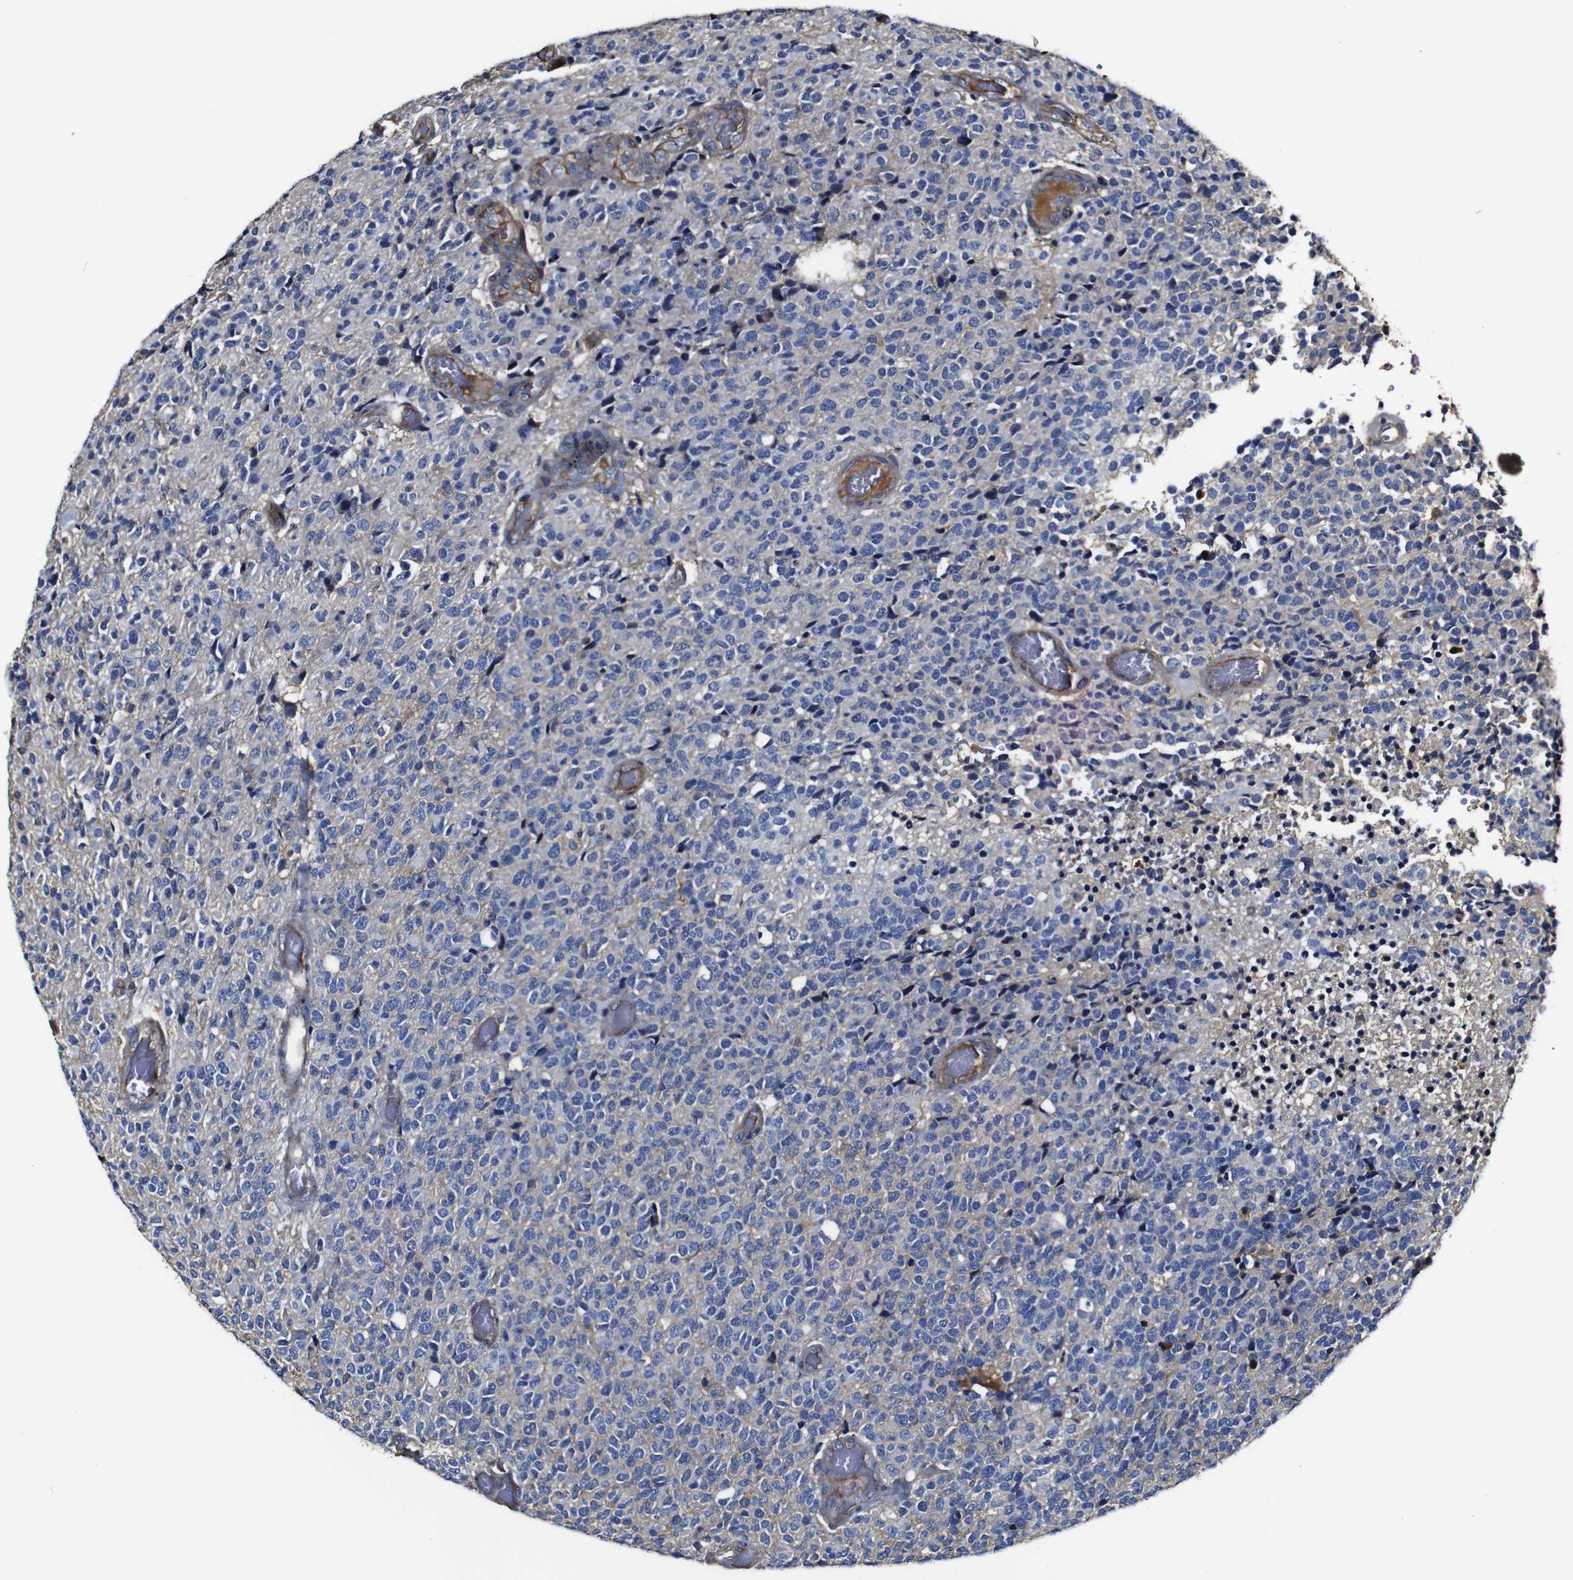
{"staining": {"intensity": "negative", "quantity": "none", "location": "none"}, "tissue": "glioma", "cell_type": "Tumor cells", "image_type": "cancer", "snomed": [{"axis": "morphology", "description": "Glioma, malignant, High grade"}, {"axis": "topography", "description": "pancreas cauda"}], "caption": "Immunohistochemistry micrograph of neoplastic tissue: malignant glioma (high-grade) stained with DAB shows no significant protein positivity in tumor cells.", "gene": "MSN", "patient": {"sex": "male", "age": 60}}